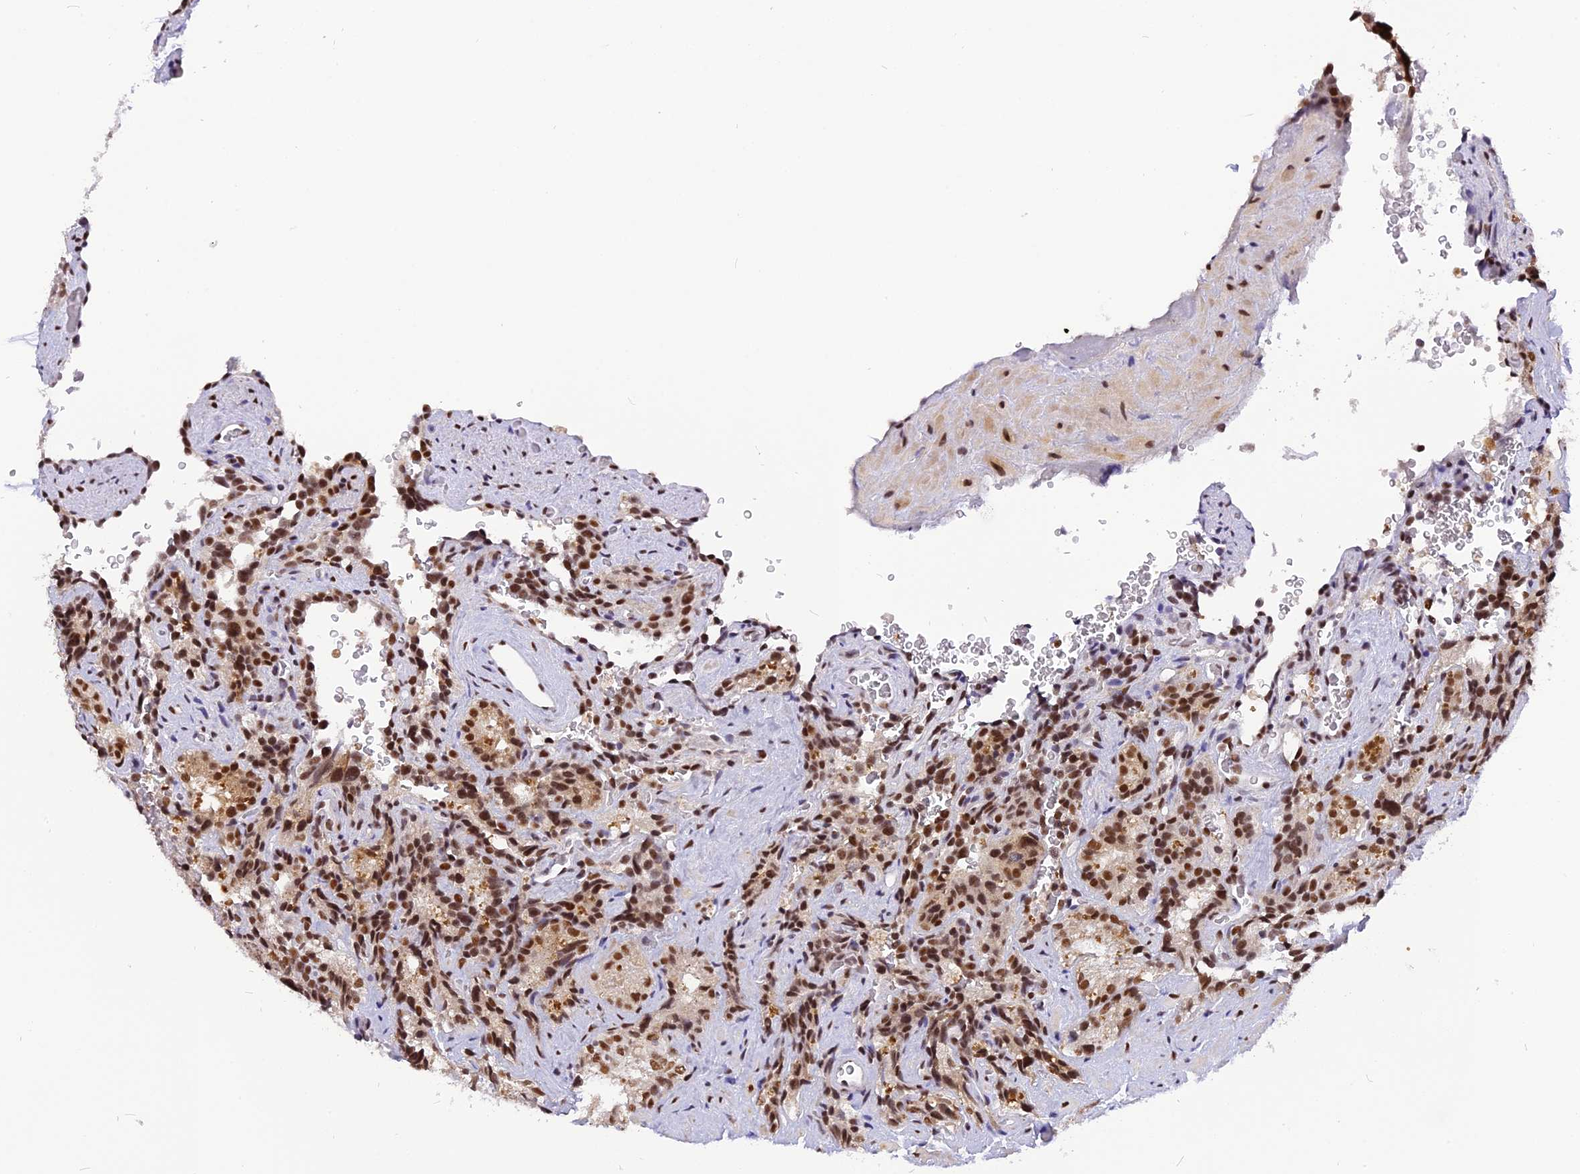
{"staining": {"intensity": "moderate", "quantity": ">75%", "location": "nuclear"}, "tissue": "seminal vesicle", "cell_type": "Glandular cells", "image_type": "normal", "snomed": [{"axis": "morphology", "description": "Normal tissue, NOS"}, {"axis": "topography", "description": "Seminal veicle"}], "caption": "High-magnification brightfield microscopy of normal seminal vesicle stained with DAB (brown) and counterstained with hematoxylin (blue). glandular cells exhibit moderate nuclear expression is identified in about>75% of cells.", "gene": "IRF2BP1", "patient": {"sex": "male", "age": 58}}